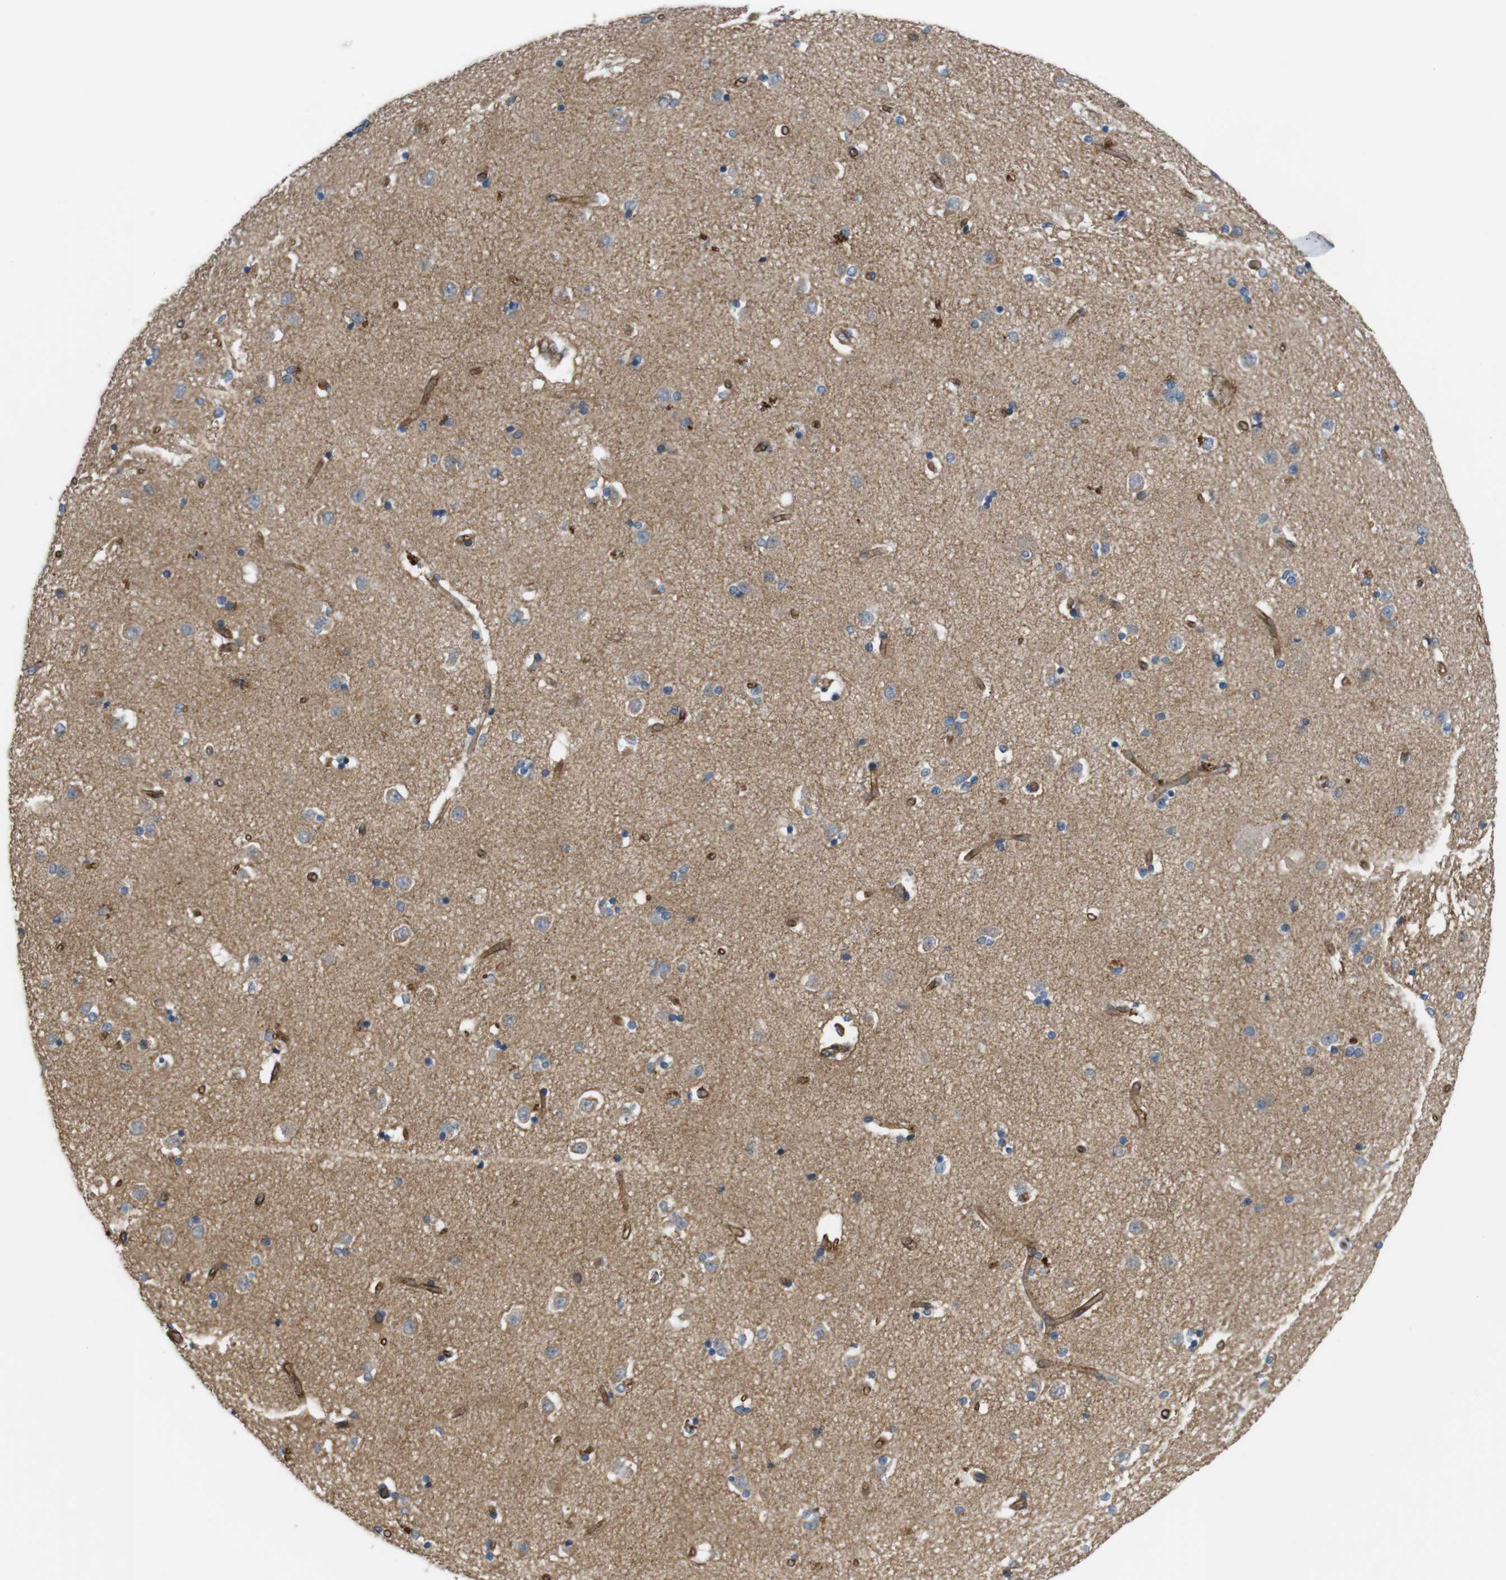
{"staining": {"intensity": "negative", "quantity": "none", "location": "none"}, "tissue": "caudate", "cell_type": "Glial cells", "image_type": "normal", "snomed": [{"axis": "morphology", "description": "Normal tissue, NOS"}, {"axis": "topography", "description": "Lateral ventricle wall"}], "caption": "There is no significant expression in glial cells of caudate. (IHC, brightfield microscopy, high magnification).", "gene": "BVES", "patient": {"sex": "female", "age": 54}}